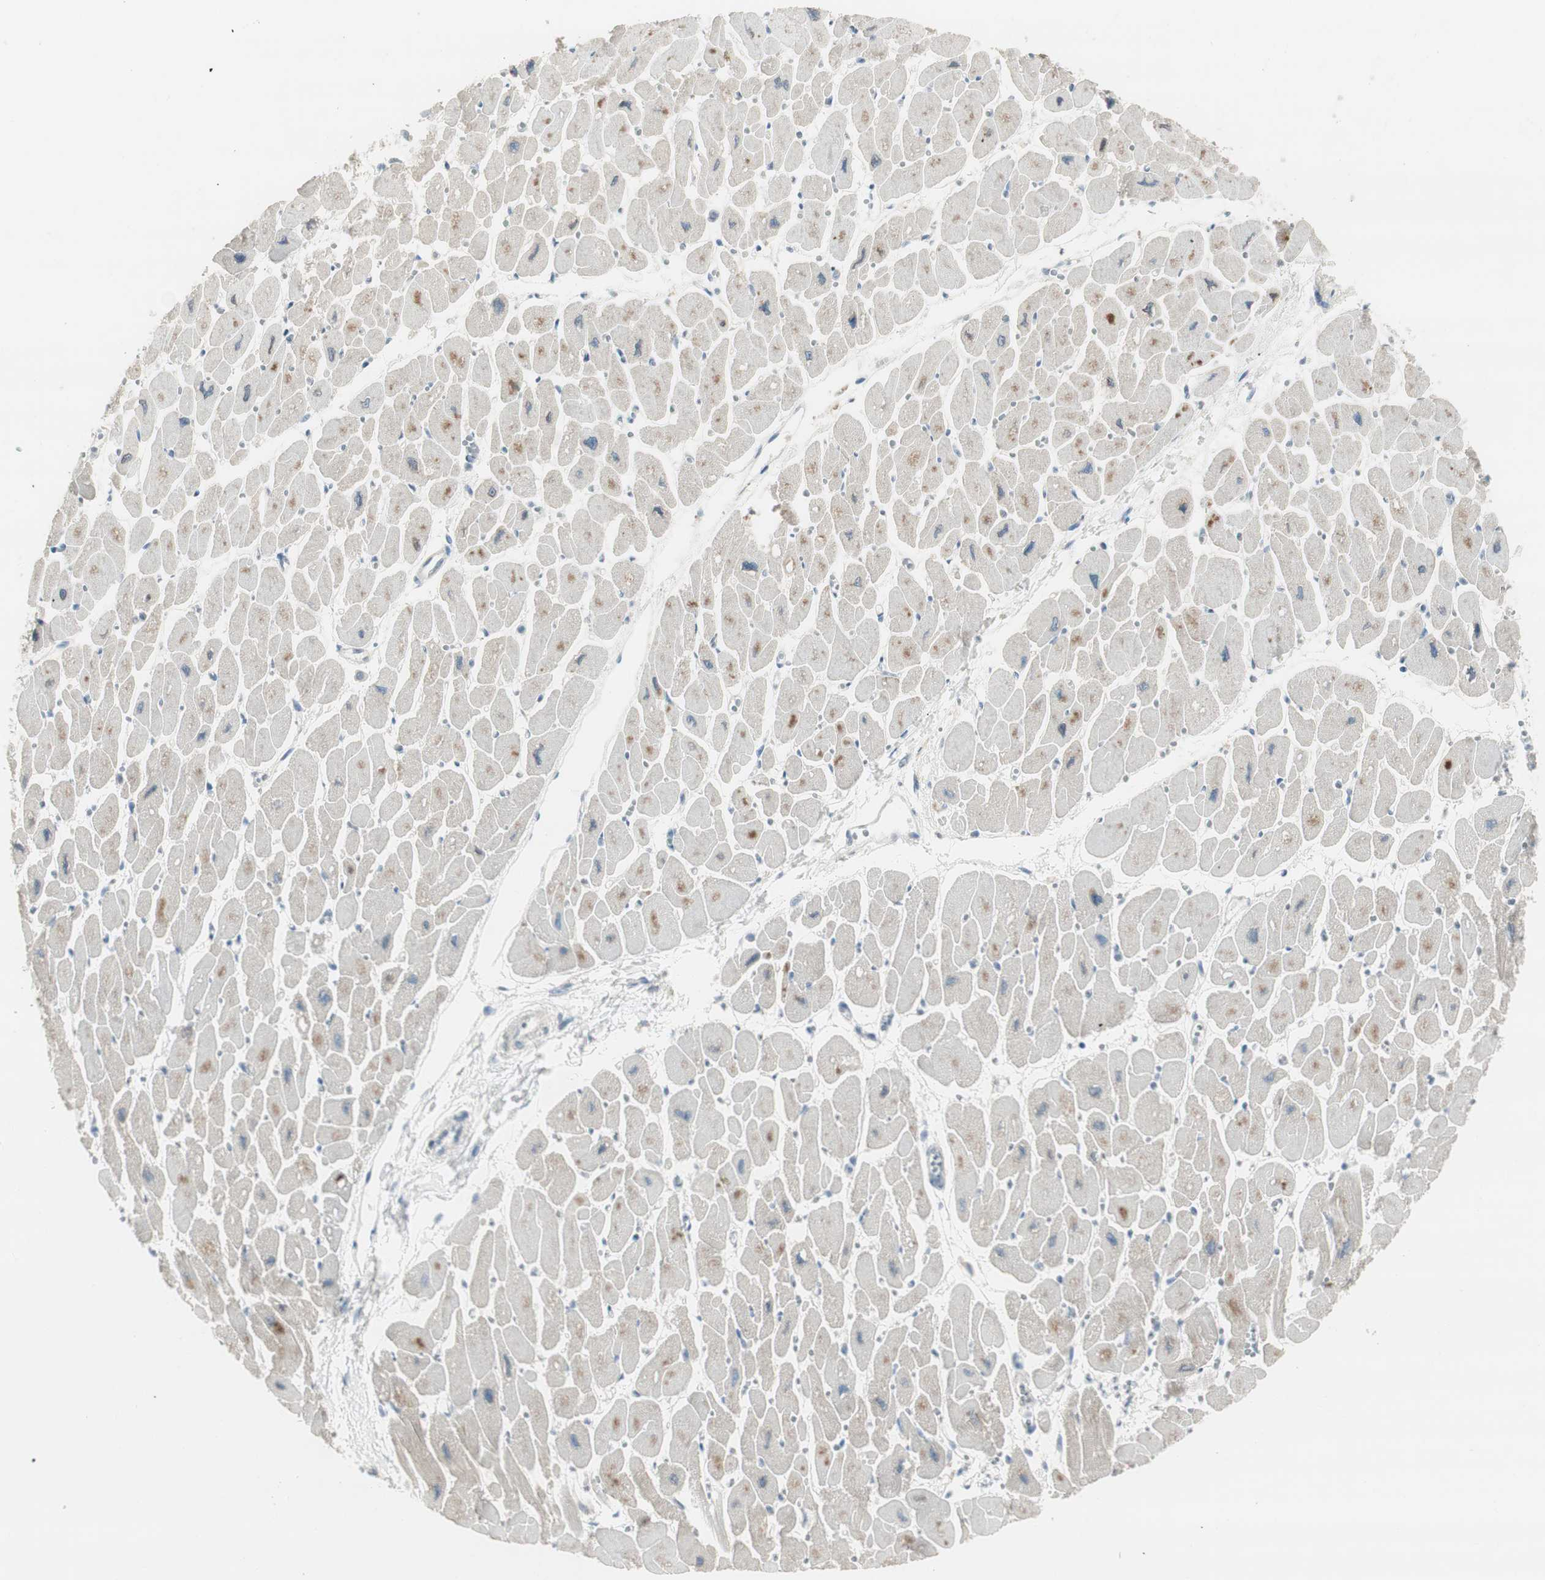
{"staining": {"intensity": "moderate", "quantity": "25%-75%", "location": "cytoplasmic/membranous"}, "tissue": "heart muscle", "cell_type": "Cardiomyocytes", "image_type": "normal", "snomed": [{"axis": "morphology", "description": "Normal tissue, NOS"}, {"axis": "topography", "description": "Heart"}], "caption": "Cardiomyocytes display medium levels of moderate cytoplasmic/membranous staining in about 25%-75% of cells in benign heart muscle.", "gene": "EVA1A", "patient": {"sex": "female", "age": 54}}